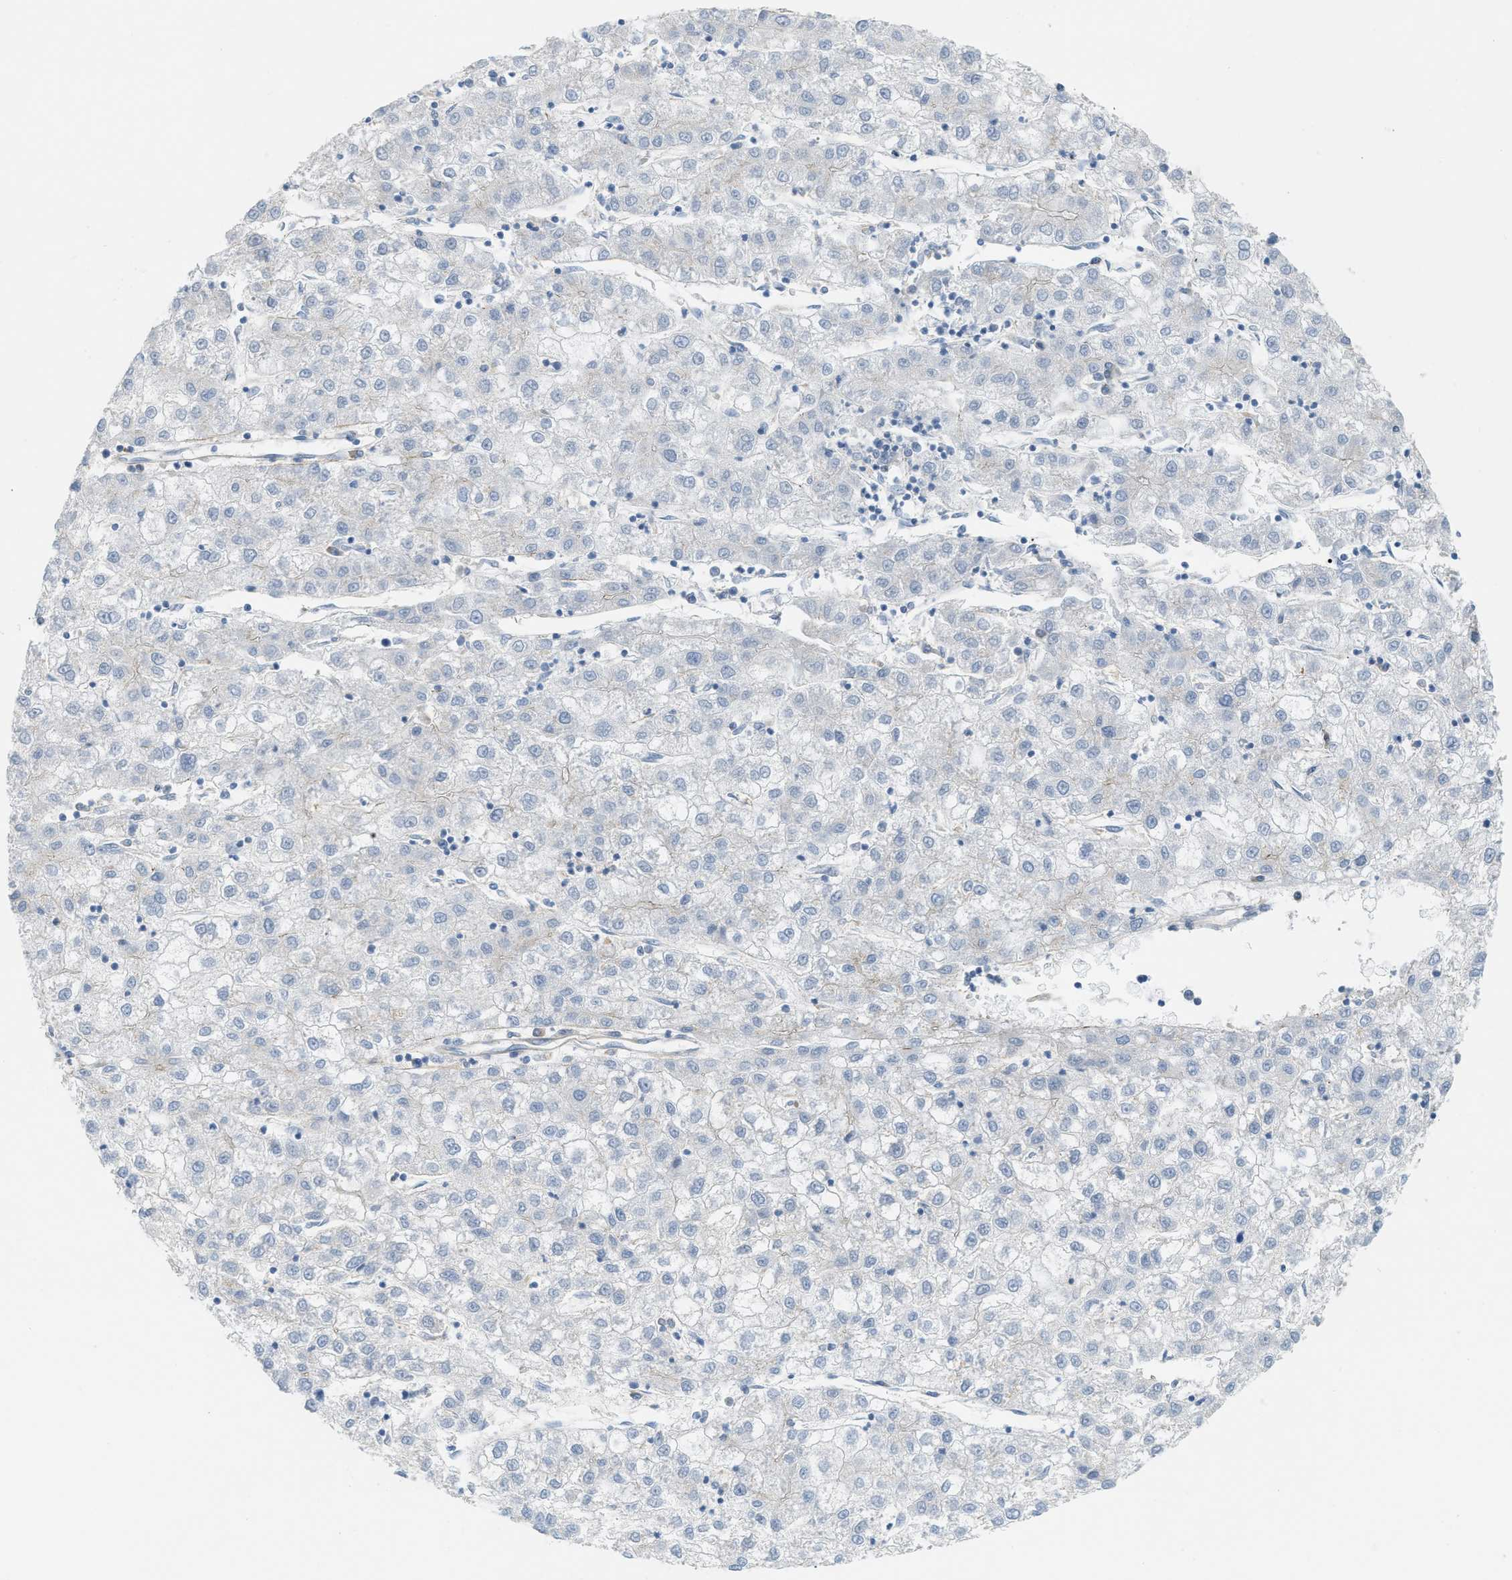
{"staining": {"intensity": "negative", "quantity": "none", "location": "none"}, "tissue": "liver cancer", "cell_type": "Tumor cells", "image_type": "cancer", "snomed": [{"axis": "morphology", "description": "Carcinoma, Hepatocellular, NOS"}, {"axis": "topography", "description": "Liver"}], "caption": "This is an immunohistochemistry (IHC) image of human liver cancer (hepatocellular carcinoma). There is no positivity in tumor cells.", "gene": "LMBRD1", "patient": {"sex": "male", "age": 72}}